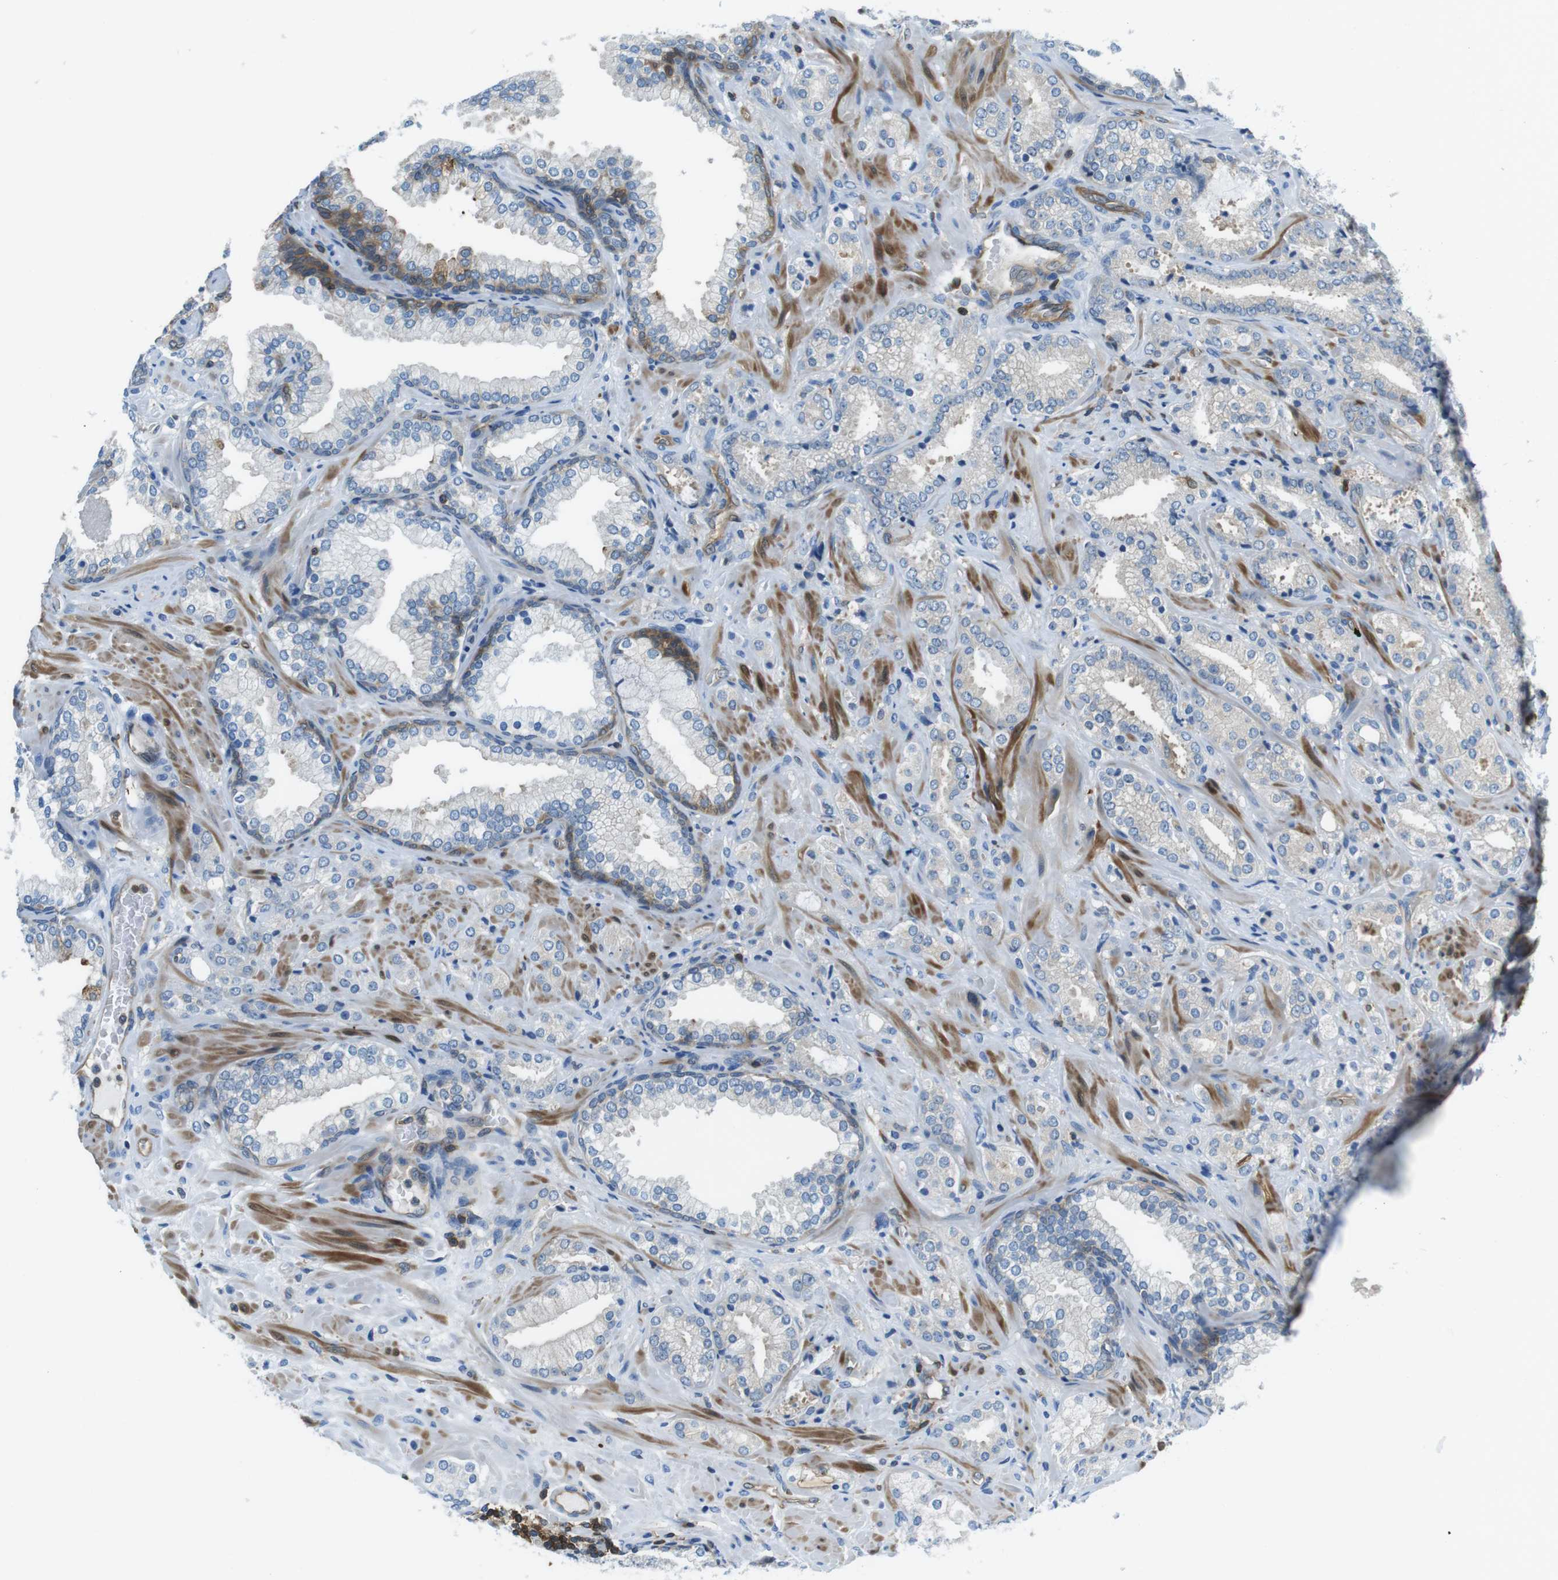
{"staining": {"intensity": "negative", "quantity": "none", "location": "none"}, "tissue": "prostate cancer", "cell_type": "Tumor cells", "image_type": "cancer", "snomed": [{"axis": "morphology", "description": "Adenocarcinoma, High grade"}, {"axis": "topography", "description": "Prostate"}], "caption": "This is a micrograph of immunohistochemistry staining of adenocarcinoma (high-grade) (prostate), which shows no positivity in tumor cells.", "gene": "TES", "patient": {"sex": "male", "age": 64}}